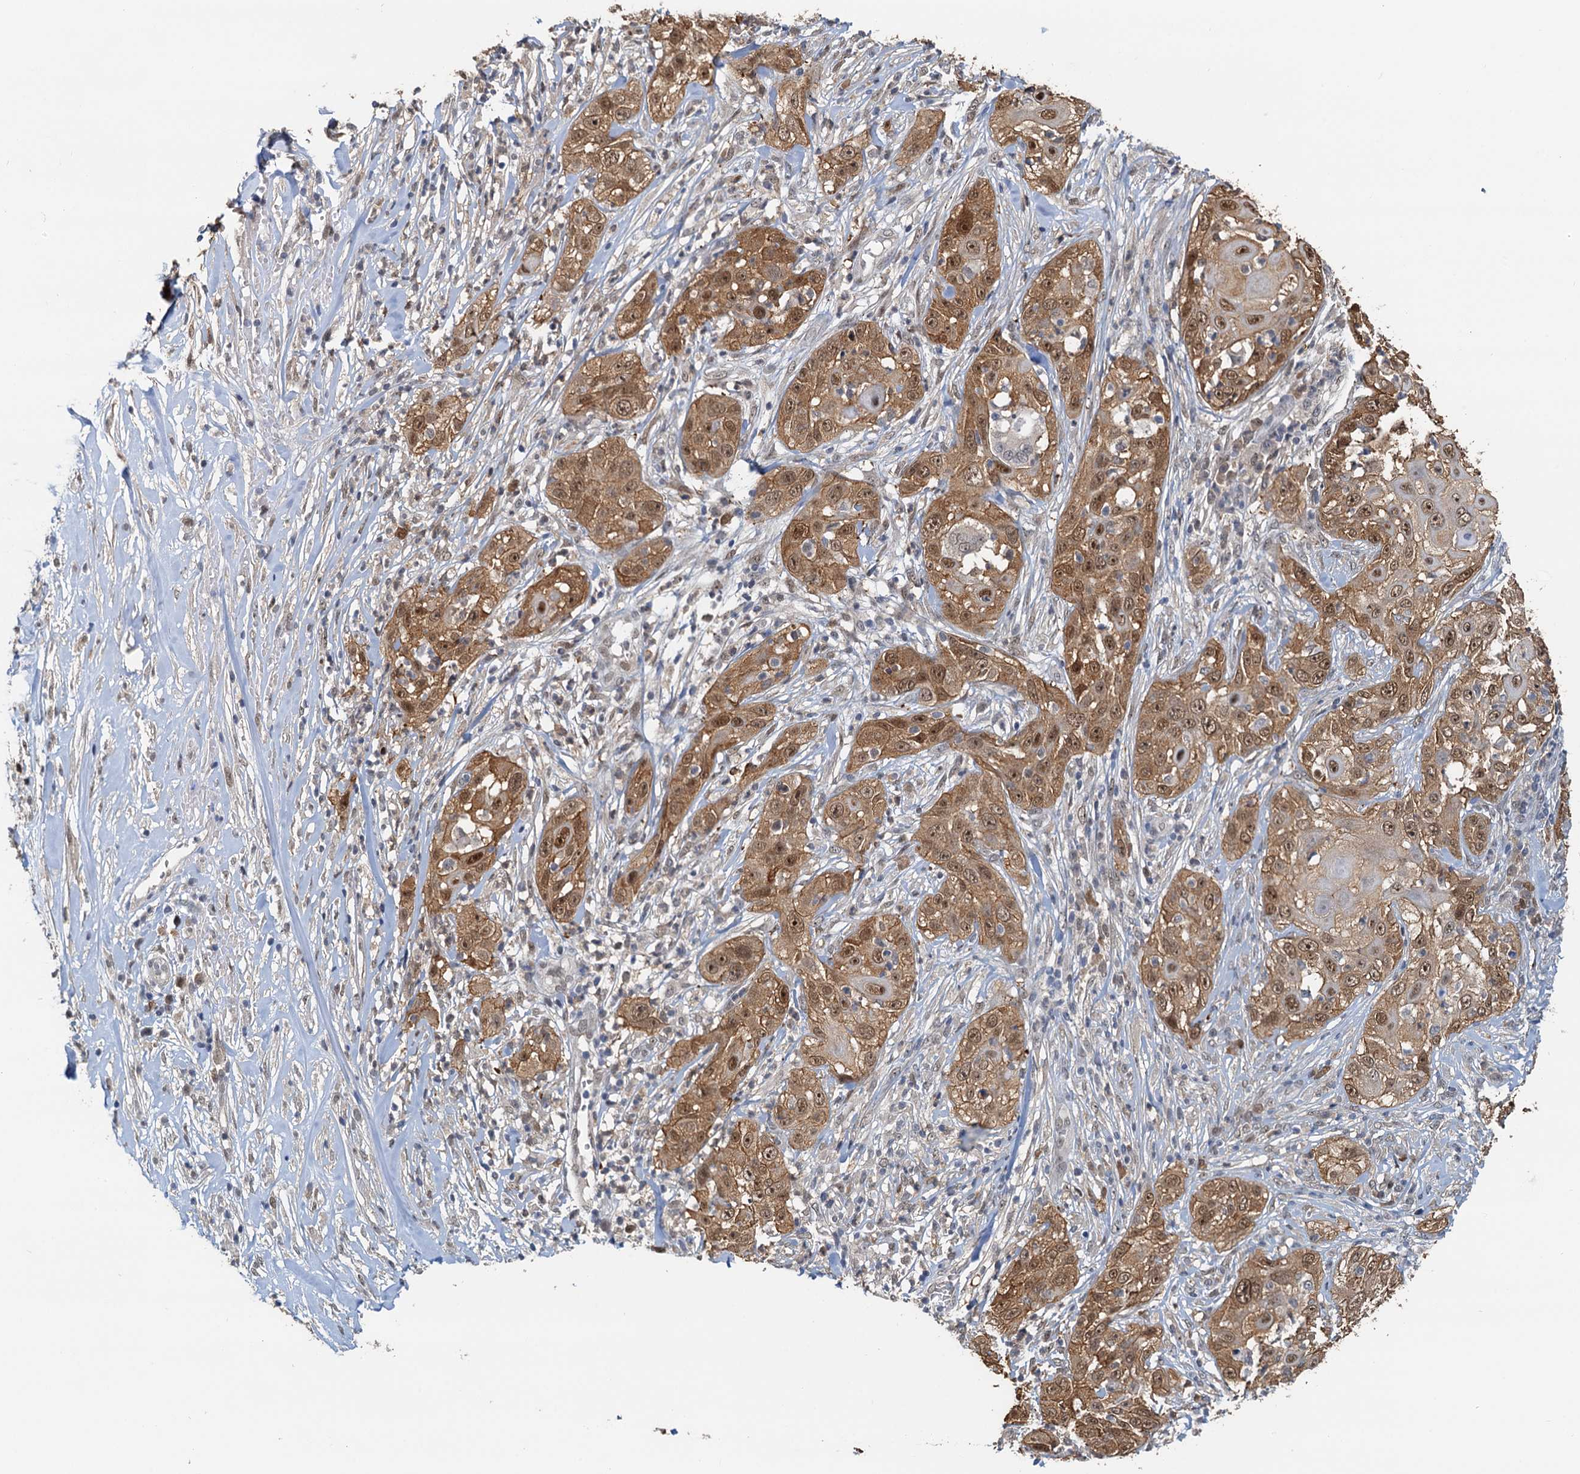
{"staining": {"intensity": "moderate", "quantity": ">75%", "location": "cytoplasmic/membranous,nuclear"}, "tissue": "skin cancer", "cell_type": "Tumor cells", "image_type": "cancer", "snomed": [{"axis": "morphology", "description": "Squamous cell carcinoma, NOS"}, {"axis": "topography", "description": "Skin"}], "caption": "Immunohistochemical staining of human squamous cell carcinoma (skin) shows medium levels of moderate cytoplasmic/membranous and nuclear protein positivity in approximately >75% of tumor cells.", "gene": "SPINDOC", "patient": {"sex": "female", "age": 44}}